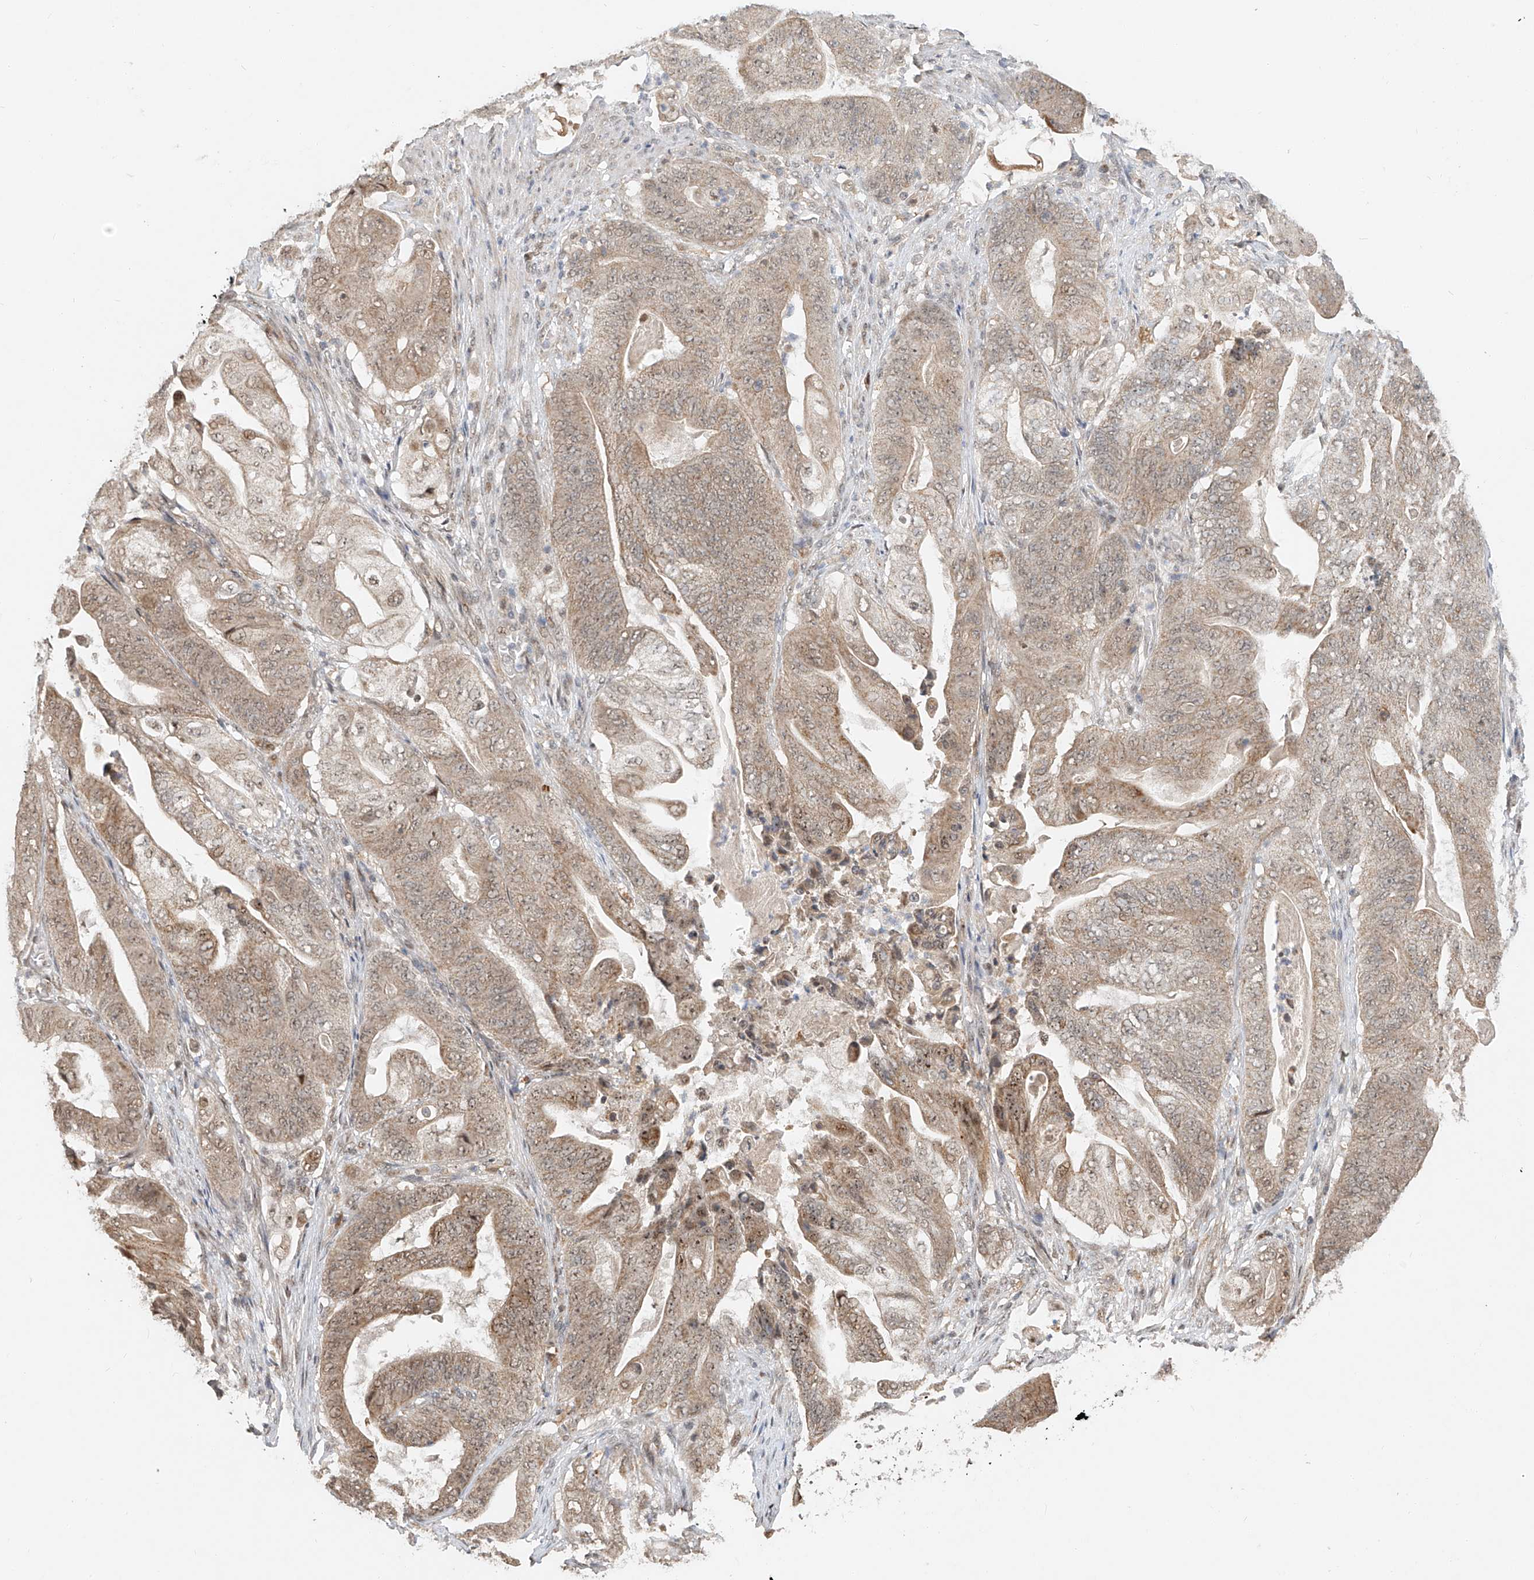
{"staining": {"intensity": "moderate", "quantity": "25%-75%", "location": "cytoplasmic/membranous,nuclear"}, "tissue": "stomach cancer", "cell_type": "Tumor cells", "image_type": "cancer", "snomed": [{"axis": "morphology", "description": "Adenocarcinoma, NOS"}, {"axis": "topography", "description": "Stomach"}], "caption": "Immunohistochemistry image of neoplastic tissue: stomach adenocarcinoma stained using IHC exhibits medium levels of moderate protein expression localized specifically in the cytoplasmic/membranous and nuclear of tumor cells, appearing as a cytoplasmic/membranous and nuclear brown color.", "gene": "SYTL3", "patient": {"sex": "female", "age": 73}}